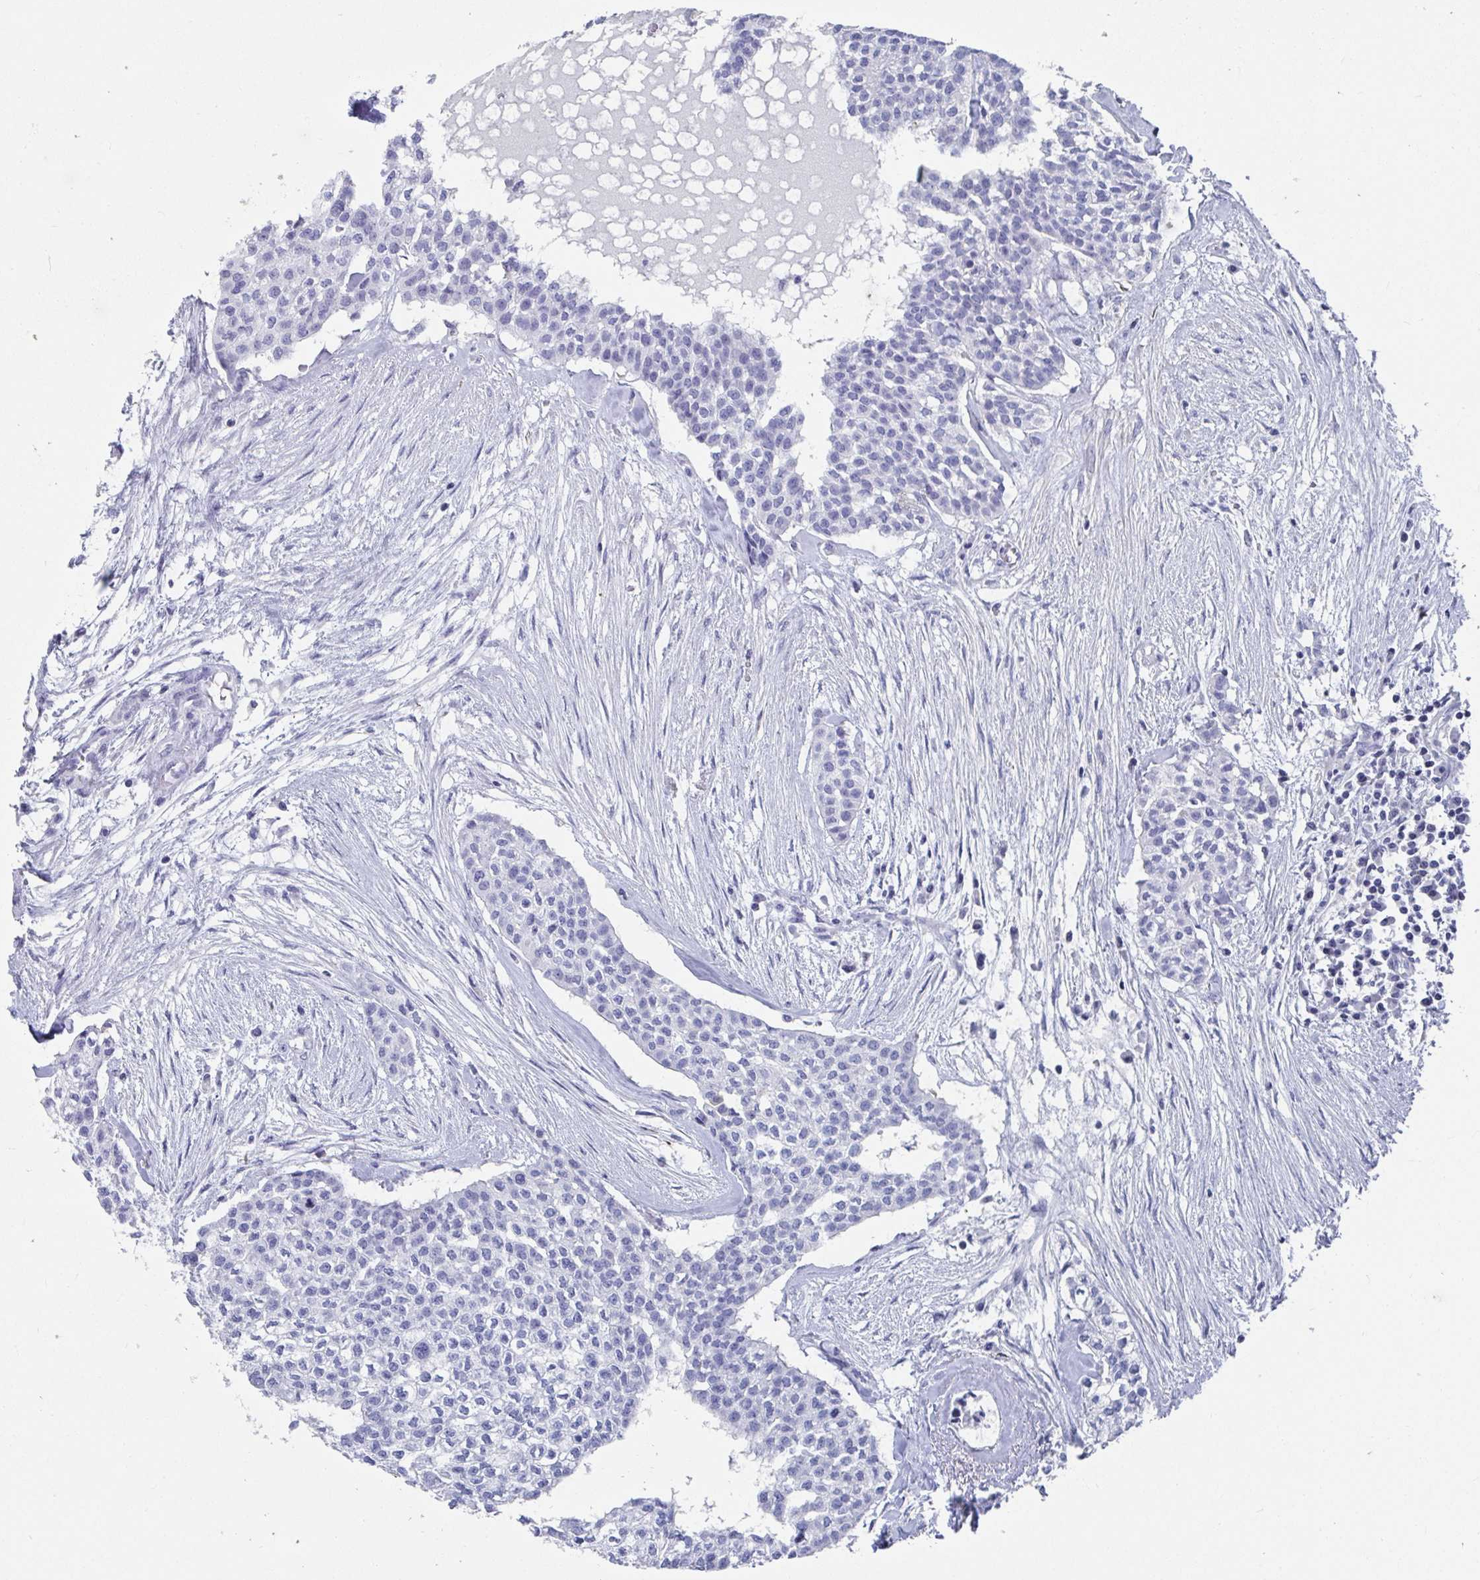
{"staining": {"intensity": "negative", "quantity": "none", "location": "none"}, "tissue": "head and neck cancer", "cell_type": "Tumor cells", "image_type": "cancer", "snomed": [{"axis": "morphology", "description": "Adenocarcinoma, NOS"}, {"axis": "topography", "description": "Head-Neck"}], "caption": "Immunohistochemistry photomicrograph of neoplastic tissue: head and neck adenocarcinoma stained with DAB (3,3'-diaminobenzidine) exhibits no significant protein staining in tumor cells.", "gene": "ZFP82", "patient": {"sex": "male", "age": 81}}